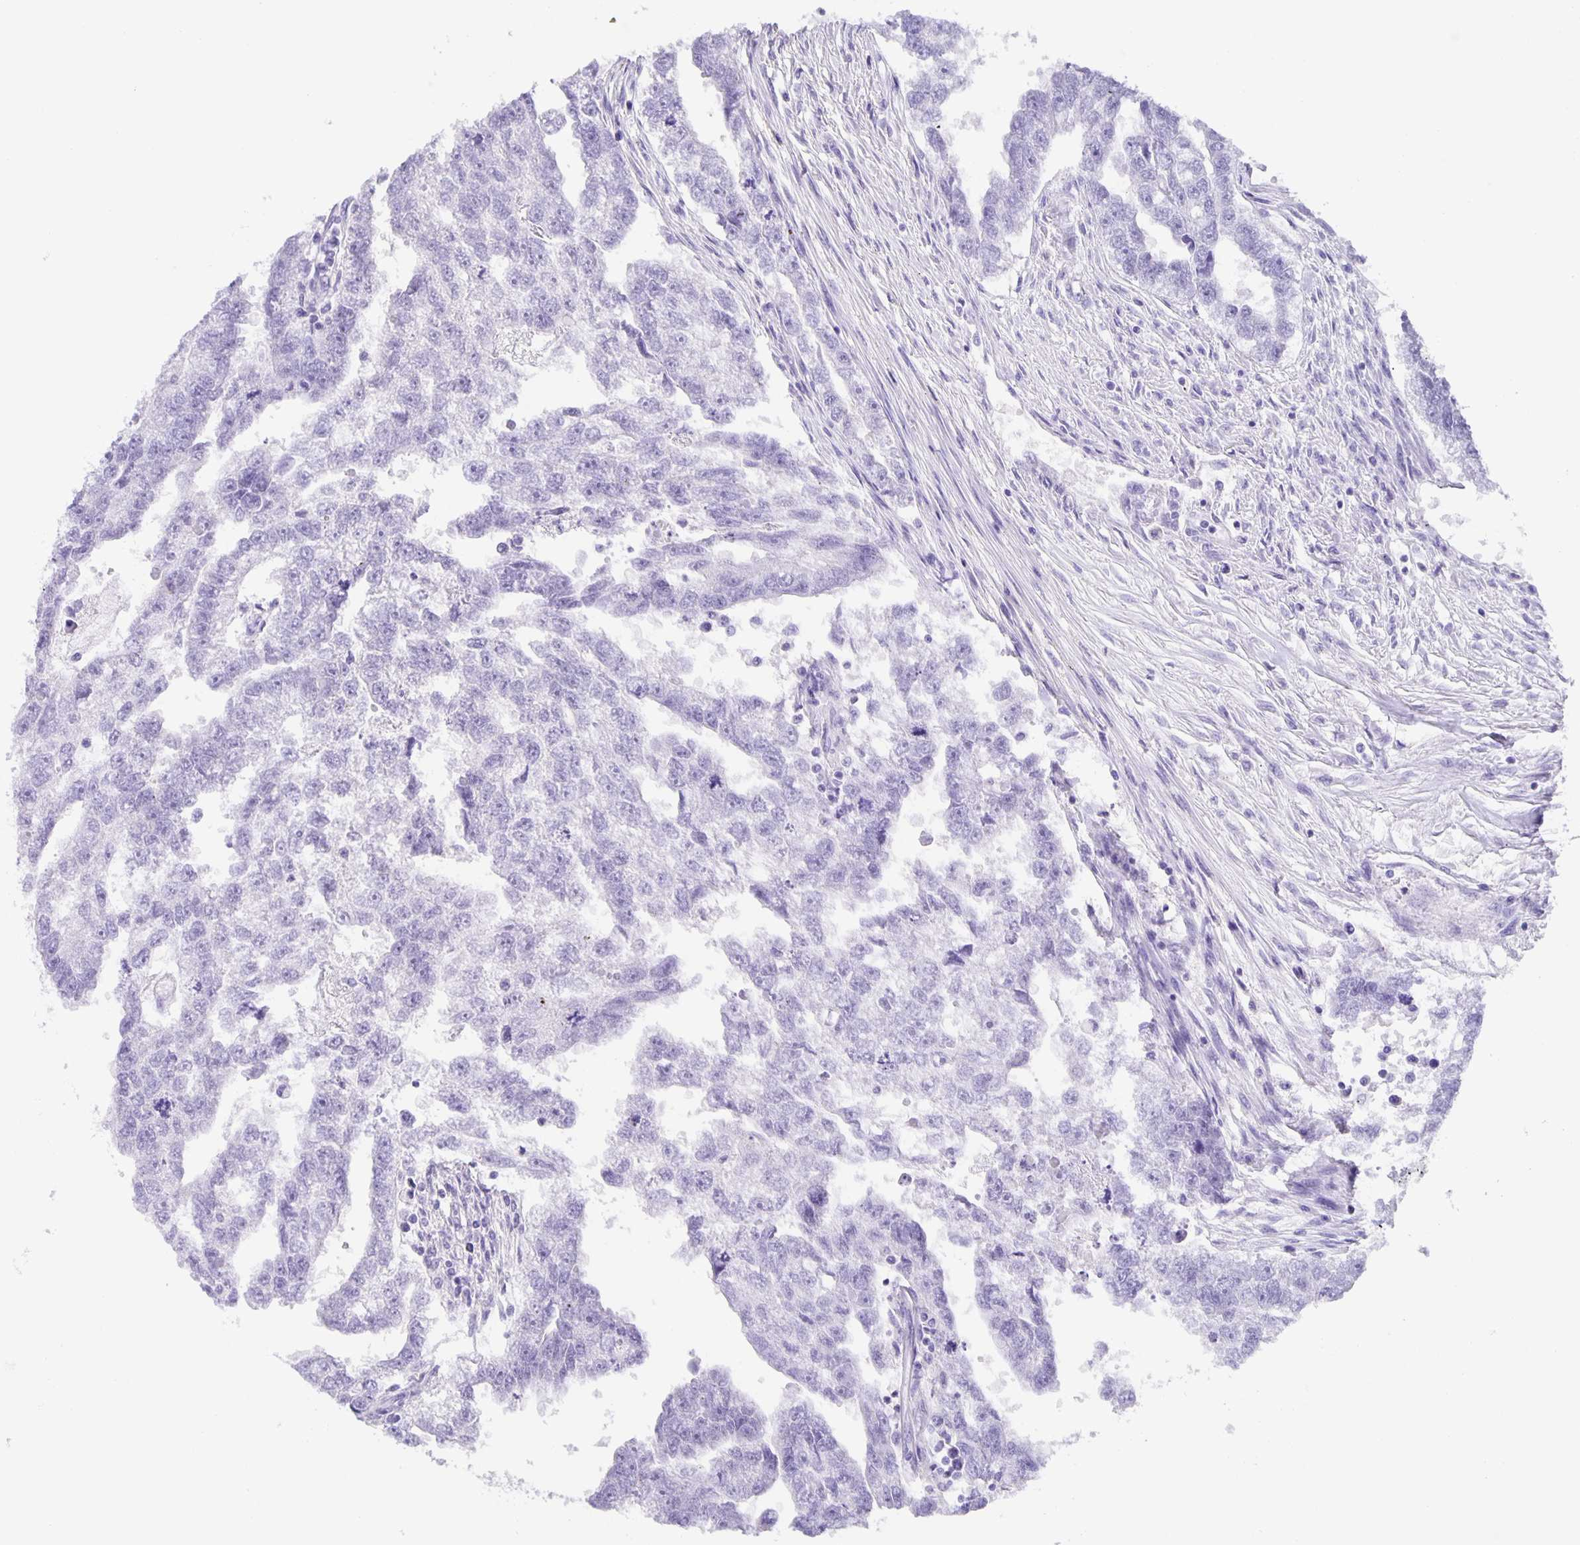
{"staining": {"intensity": "negative", "quantity": "none", "location": "none"}, "tissue": "testis cancer", "cell_type": "Tumor cells", "image_type": "cancer", "snomed": [{"axis": "morphology", "description": "Carcinoma, Embryonal, NOS"}, {"axis": "morphology", "description": "Teratoma, malignant, NOS"}, {"axis": "topography", "description": "Testis"}], "caption": "Immunohistochemistry histopathology image of teratoma (malignant) (testis) stained for a protein (brown), which reveals no staining in tumor cells. (DAB (3,3'-diaminobenzidine) immunohistochemistry (IHC) visualized using brightfield microscopy, high magnification).", "gene": "GUCA2A", "patient": {"sex": "male", "age": 44}}